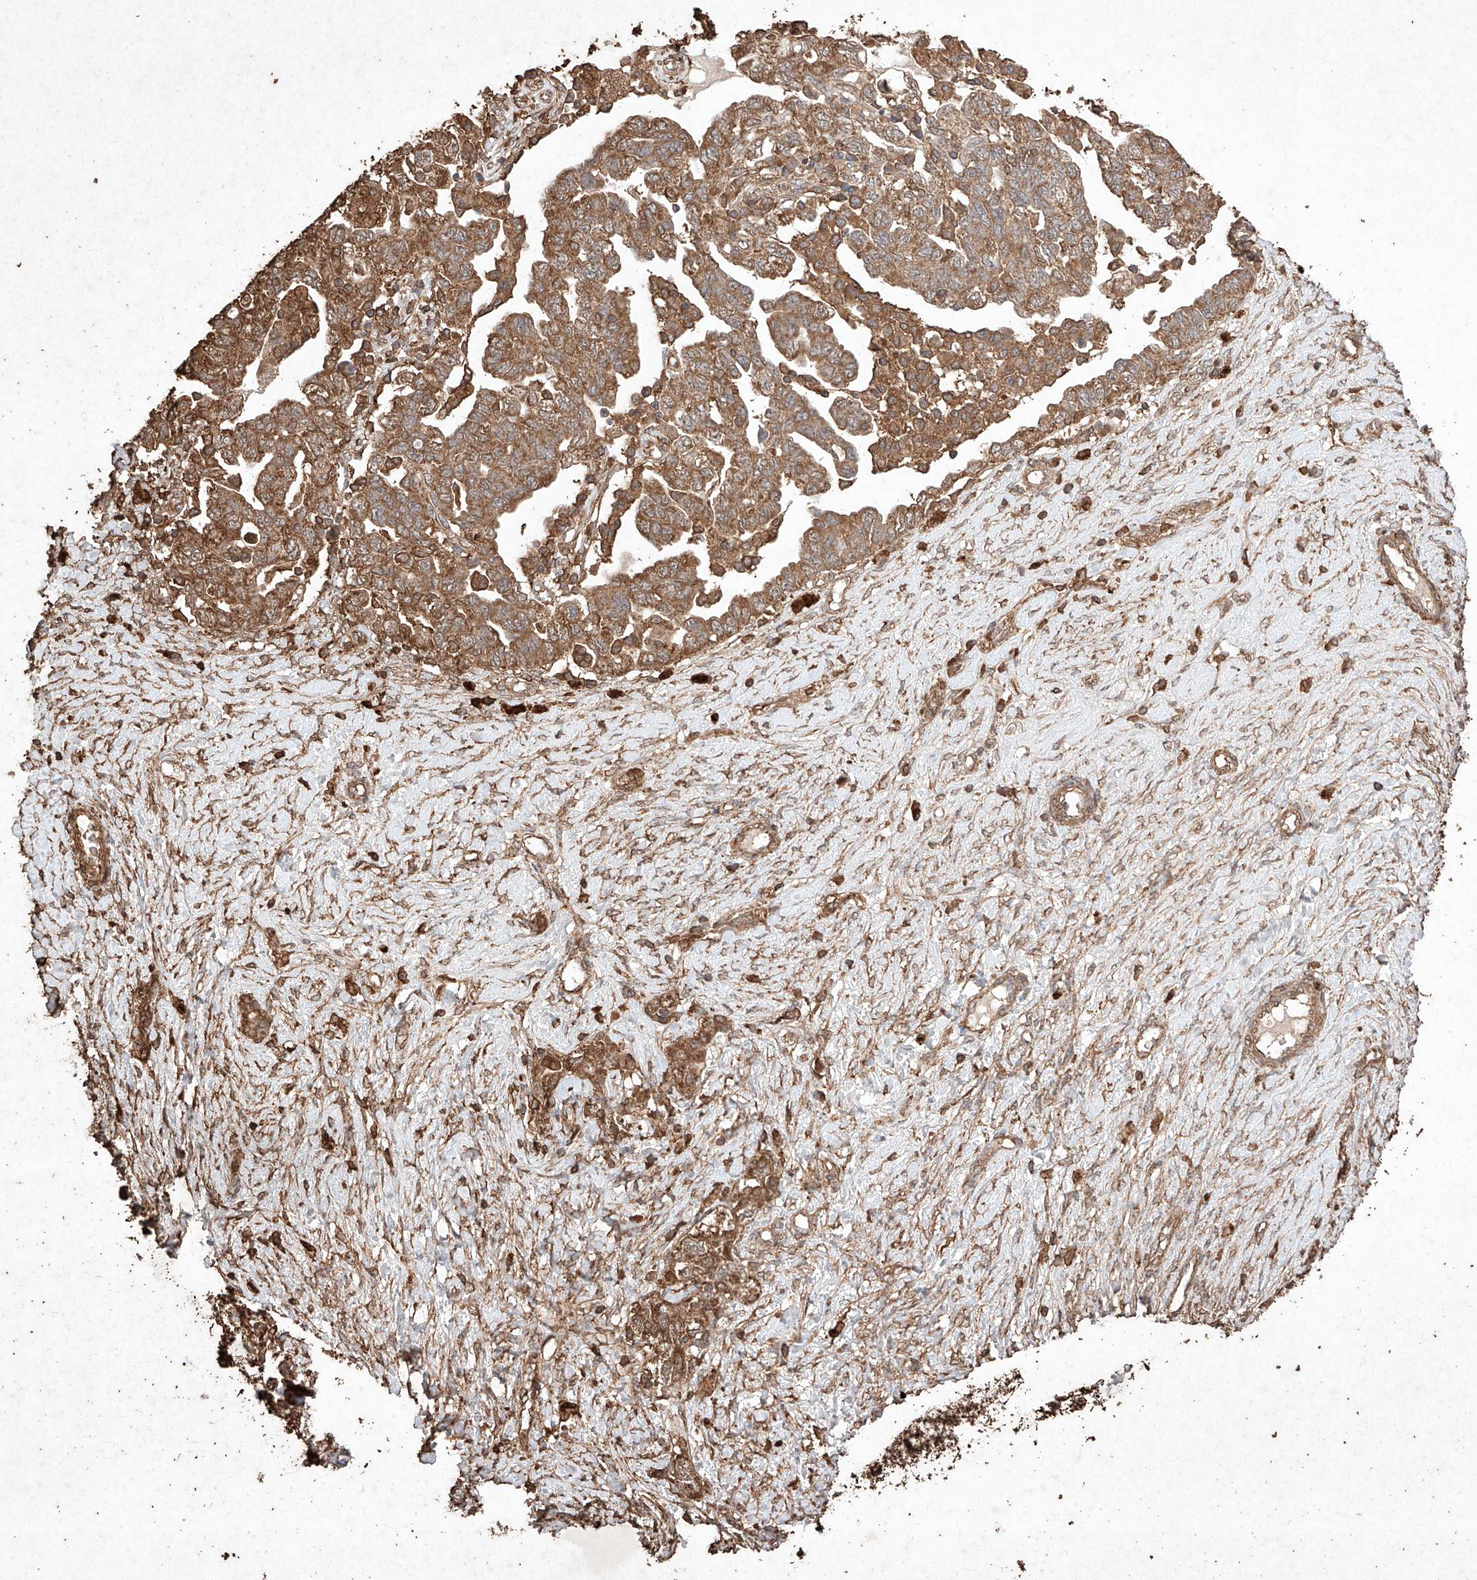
{"staining": {"intensity": "moderate", "quantity": ">75%", "location": "cytoplasmic/membranous"}, "tissue": "ovarian cancer", "cell_type": "Tumor cells", "image_type": "cancer", "snomed": [{"axis": "morphology", "description": "Carcinoma, NOS"}, {"axis": "morphology", "description": "Cystadenocarcinoma, serous, NOS"}, {"axis": "topography", "description": "Ovary"}], "caption": "Tumor cells exhibit medium levels of moderate cytoplasmic/membranous positivity in about >75% of cells in ovarian serous cystadenocarcinoma. The staining was performed using DAB, with brown indicating positive protein expression. Nuclei are stained blue with hematoxylin.", "gene": "M6PR", "patient": {"sex": "female", "age": 69}}